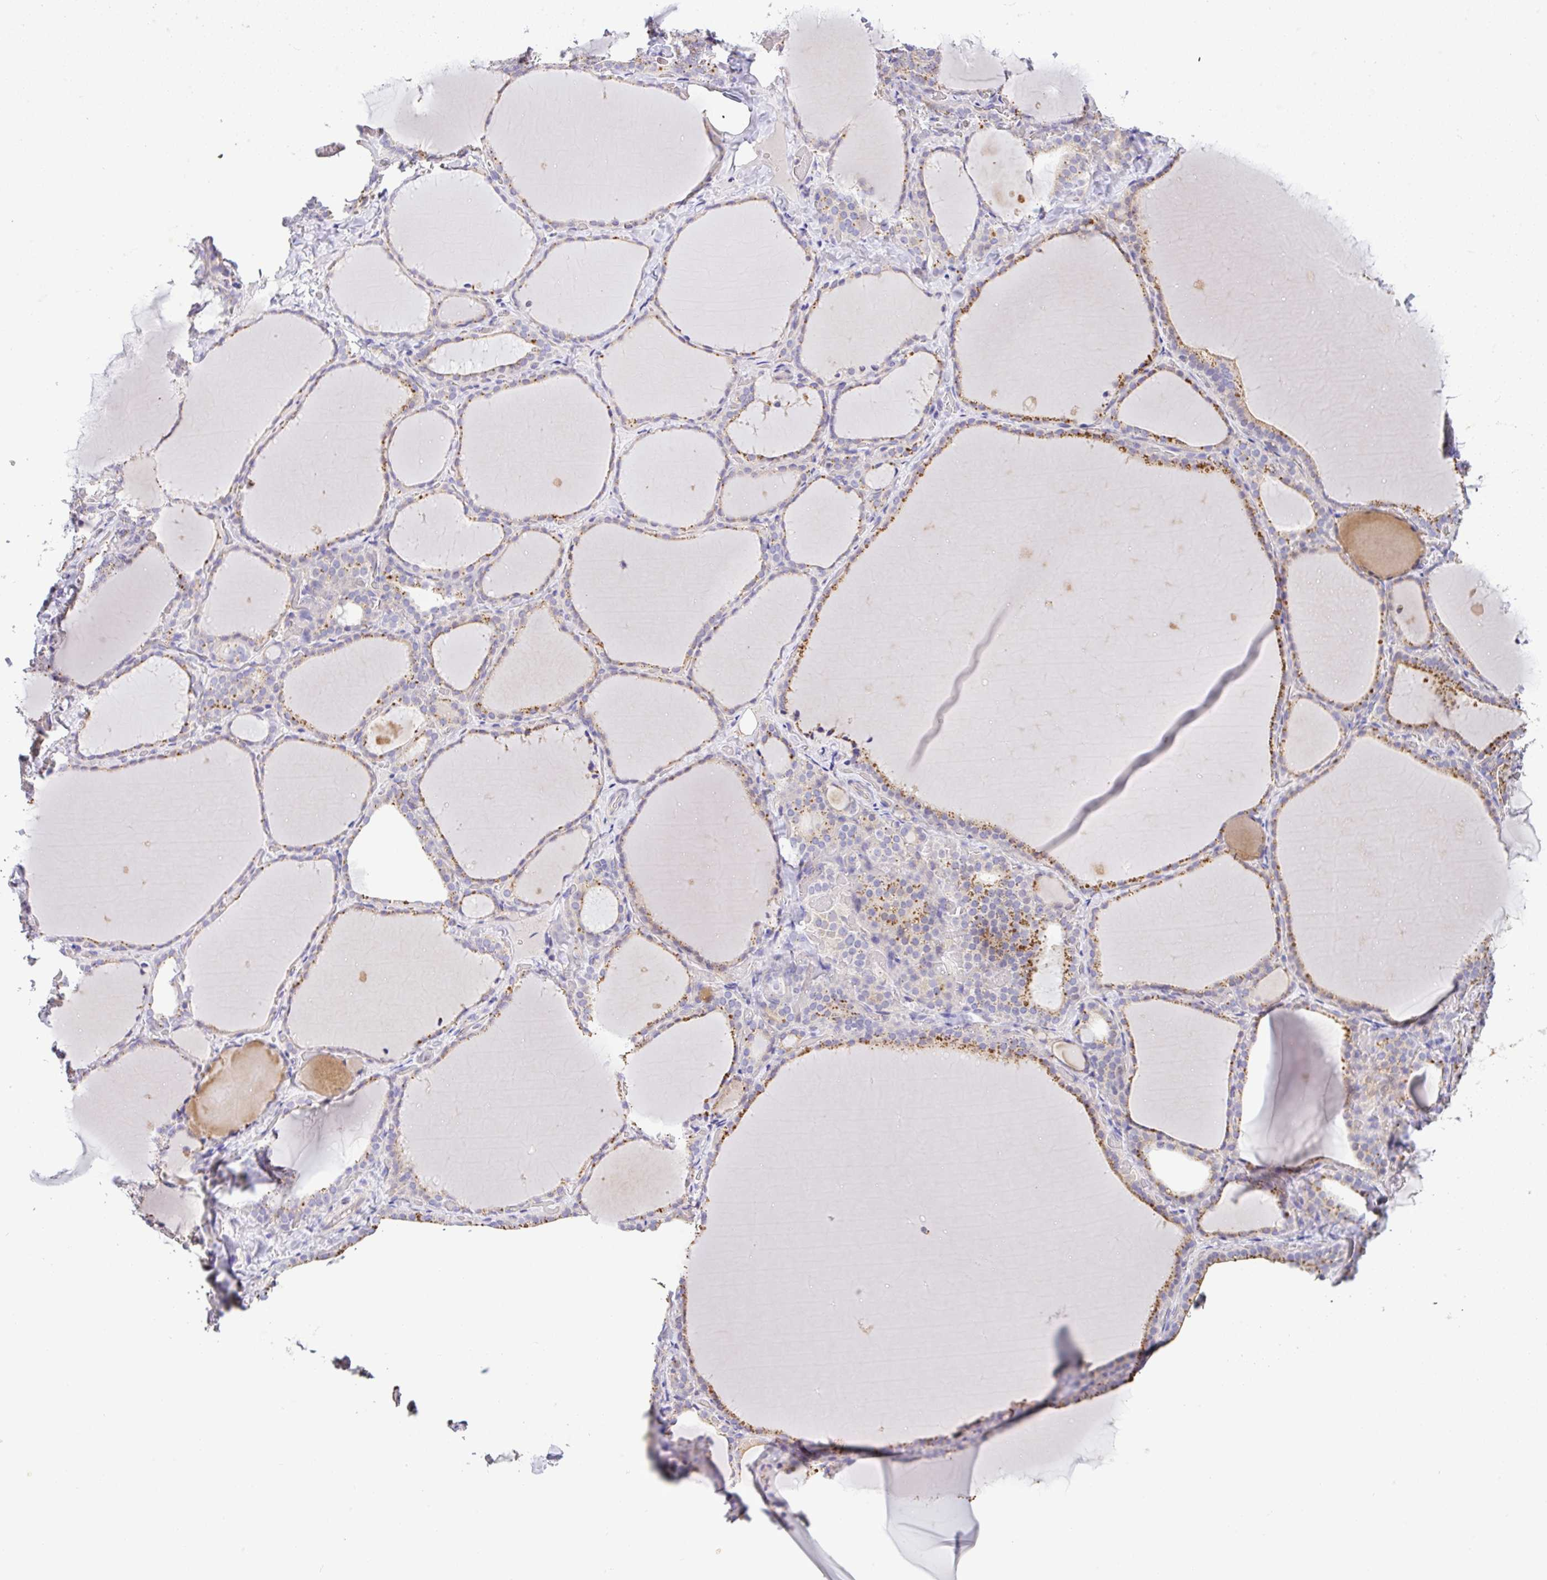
{"staining": {"intensity": "moderate", "quantity": "25%-75%", "location": "cytoplasmic/membranous"}, "tissue": "thyroid gland", "cell_type": "Glandular cells", "image_type": "normal", "snomed": [{"axis": "morphology", "description": "Normal tissue, NOS"}, {"axis": "topography", "description": "Thyroid gland"}], "caption": "Approximately 25%-75% of glandular cells in normal thyroid gland display moderate cytoplasmic/membranous protein expression as visualized by brown immunohistochemical staining.", "gene": "EPN3", "patient": {"sex": "female", "age": 22}}